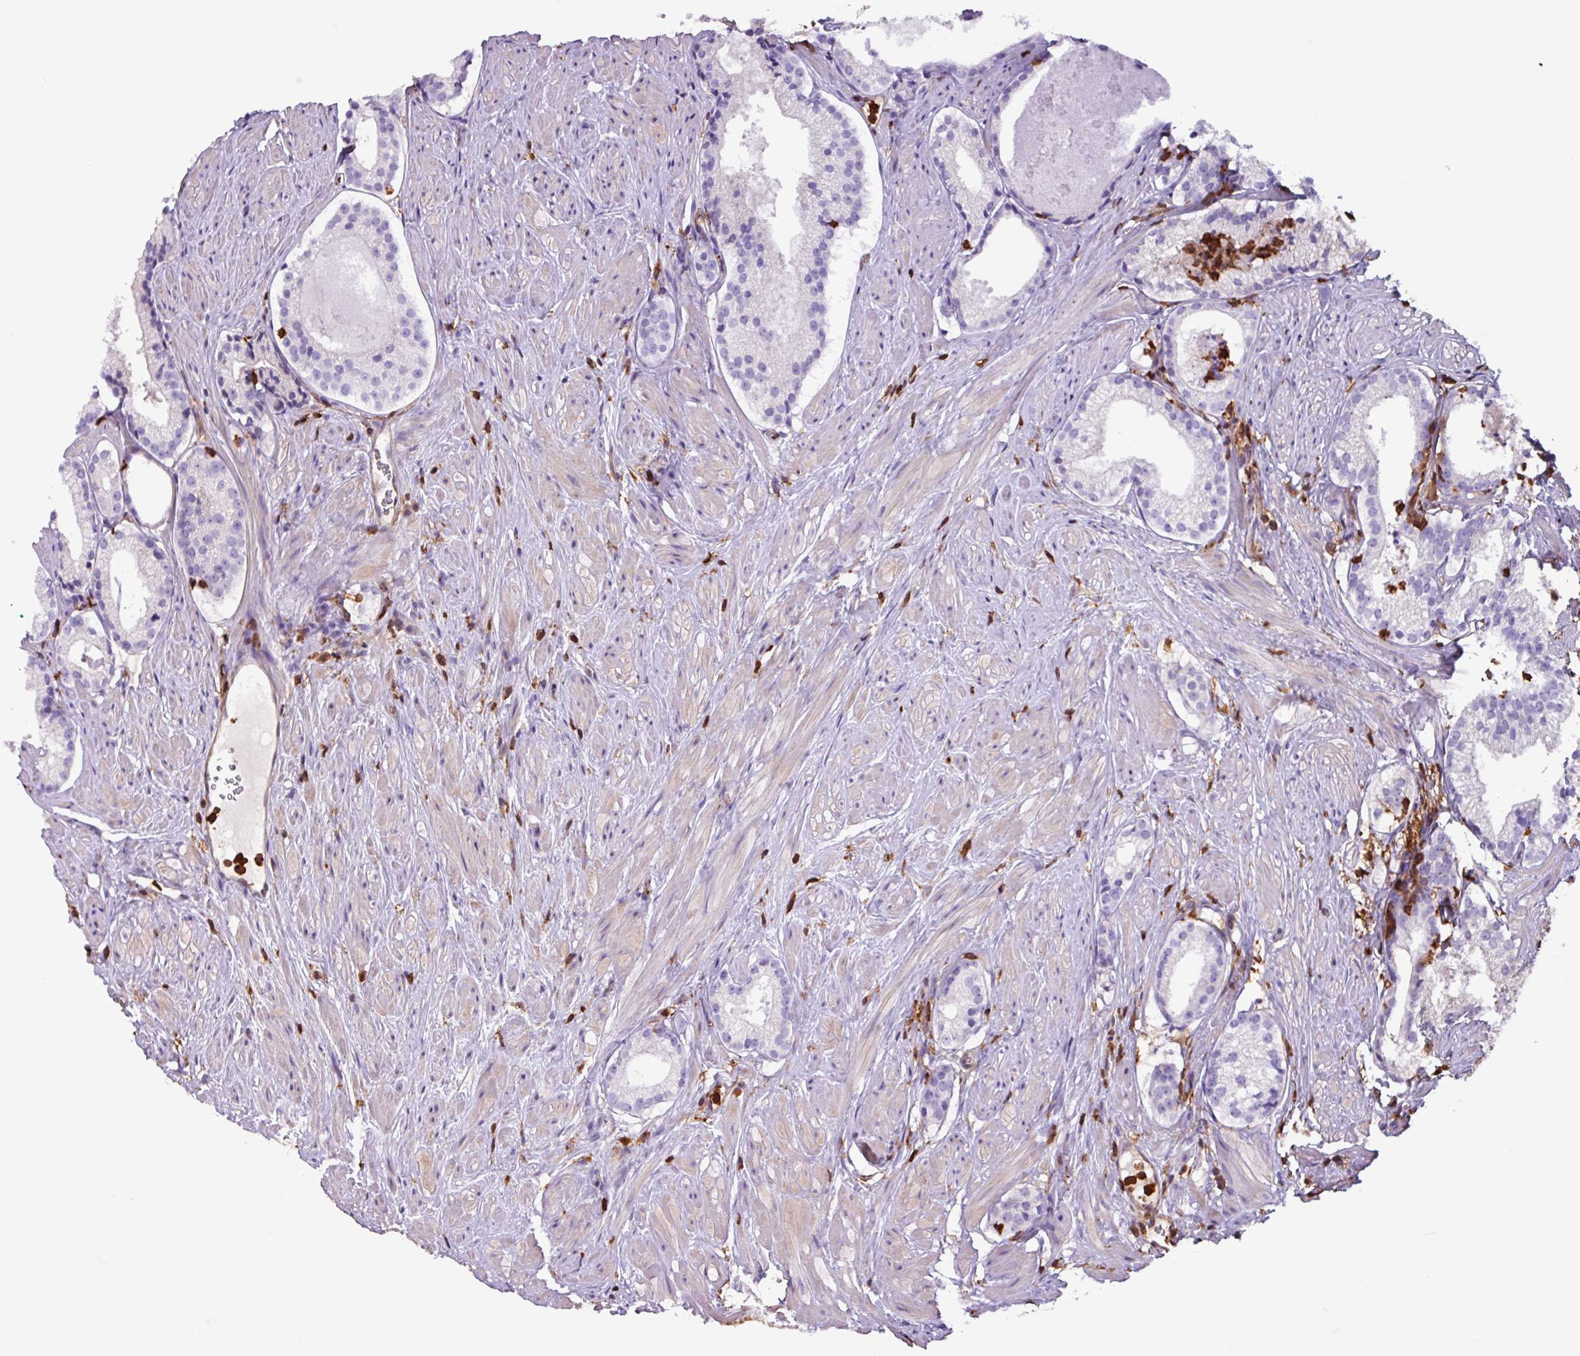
{"staining": {"intensity": "negative", "quantity": "none", "location": "none"}, "tissue": "prostate cancer", "cell_type": "Tumor cells", "image_type": "cancer", "snomed": [{"axis": "morphology", "description": "Adenocarcinoma, Low grade"}, {"axis": "topography", "description": "Prostate"}], "caption": "Tumor cells are negative for protein expression in human prostate cancer.", "gene": "ARHGDIB", "patient": {"sex": "male", "age": 57}}